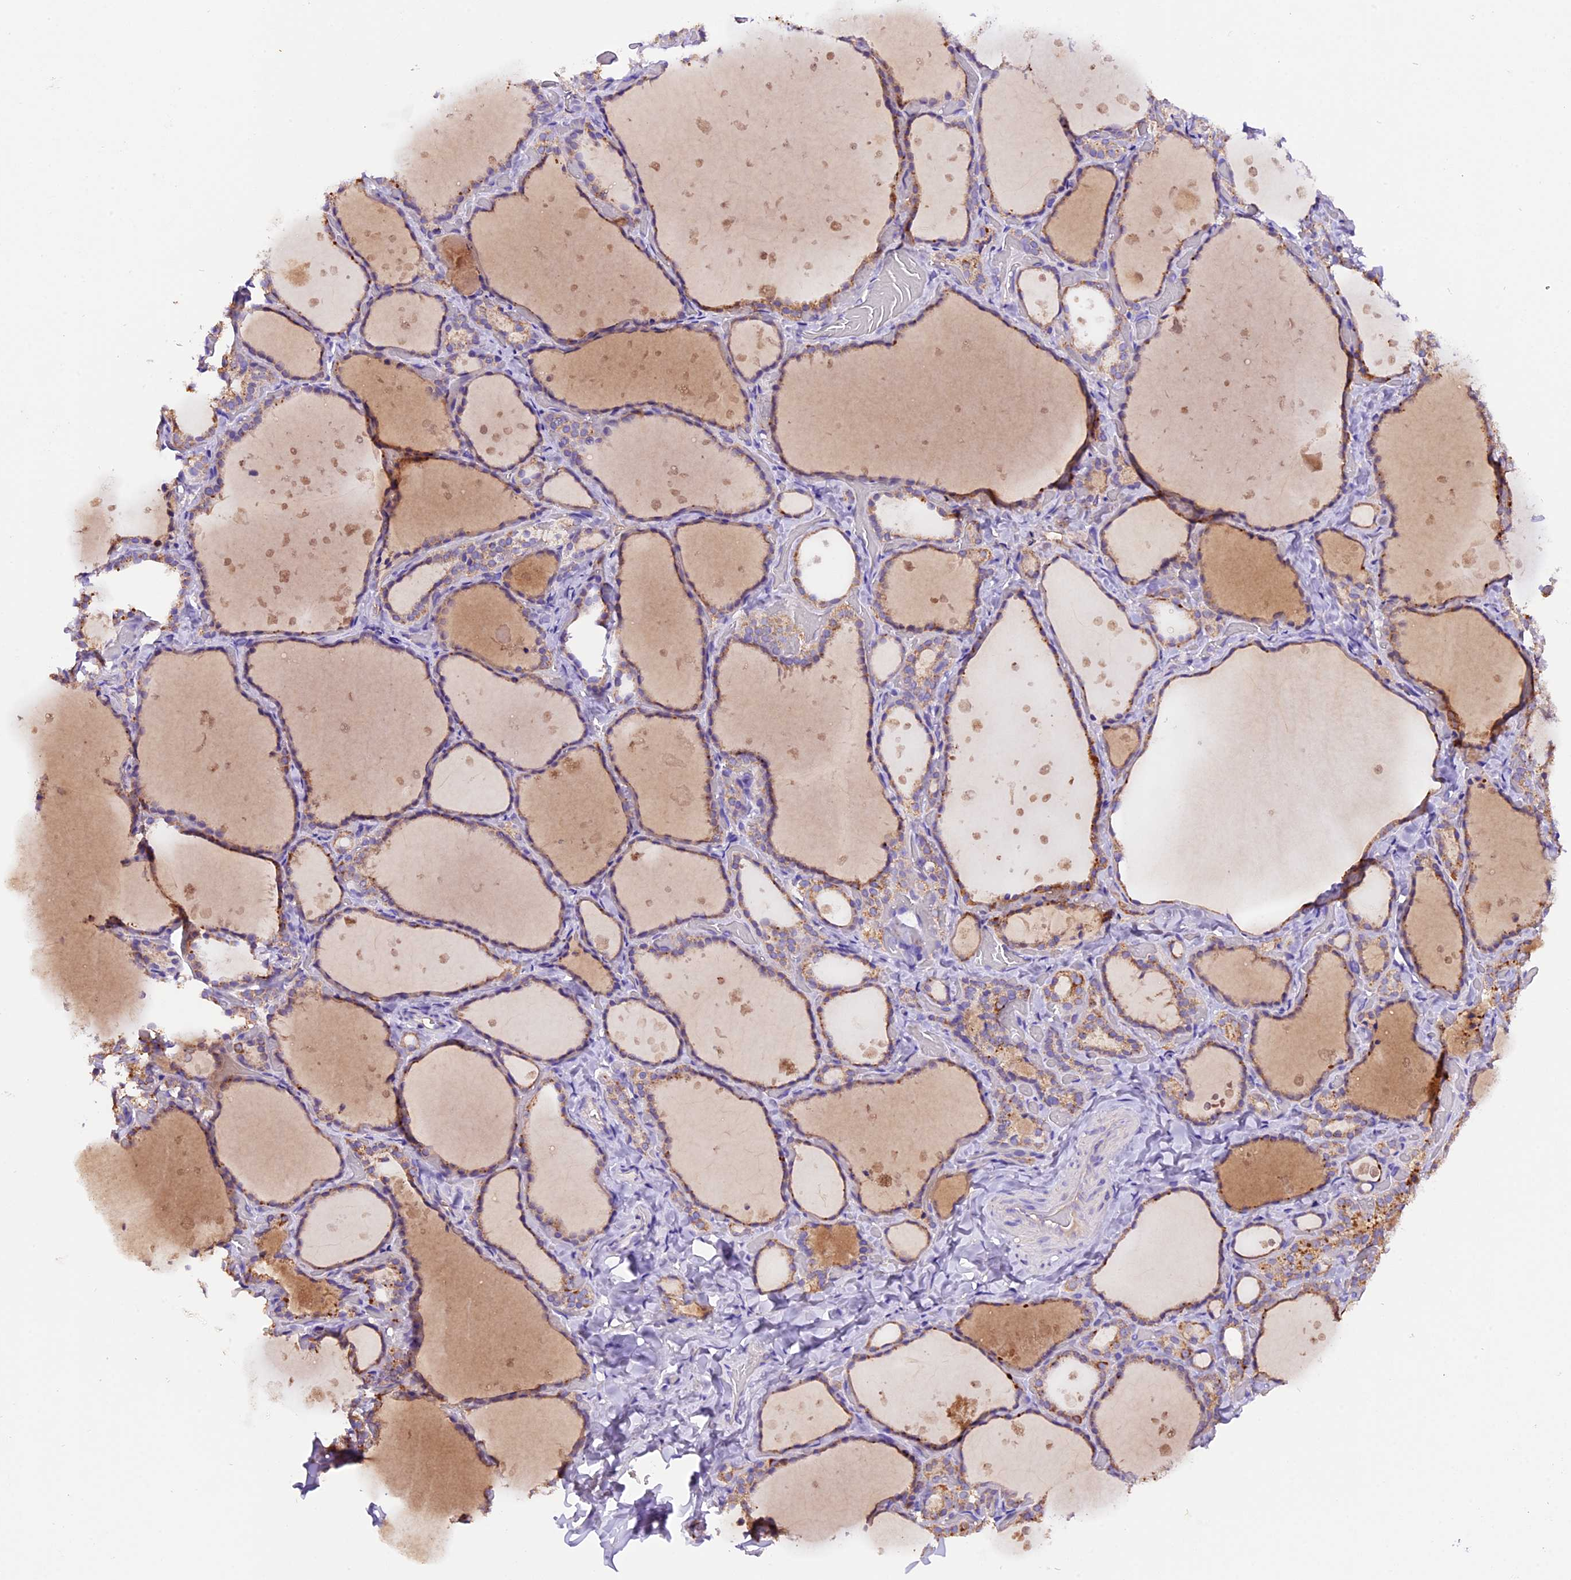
{"staining": {"intensity": "moderate", "quantity": ">75%", "location": "cytoplasmic/membranous"}, "tissue": "thyroid gland", "cell_type": "Glandular cells", "image_type": "normal", "snomed": [{"axis": "morphology", "description": "Normal tissue, NOS"}, {"axis": "topography", "description": "Thyroid gland"}], "caption": "IHC (DAB) staining of unremarkable thyroid gland reveals moderate cytoplasmic/membranous protein positivity in approximately >75% of glandular cells. Immunohistochemistry (ihc) stains the protein of interest in brown and the nuclei are stained blue.", "gene": "SIX5", "patient": {"sex": "female", "age": 44}}